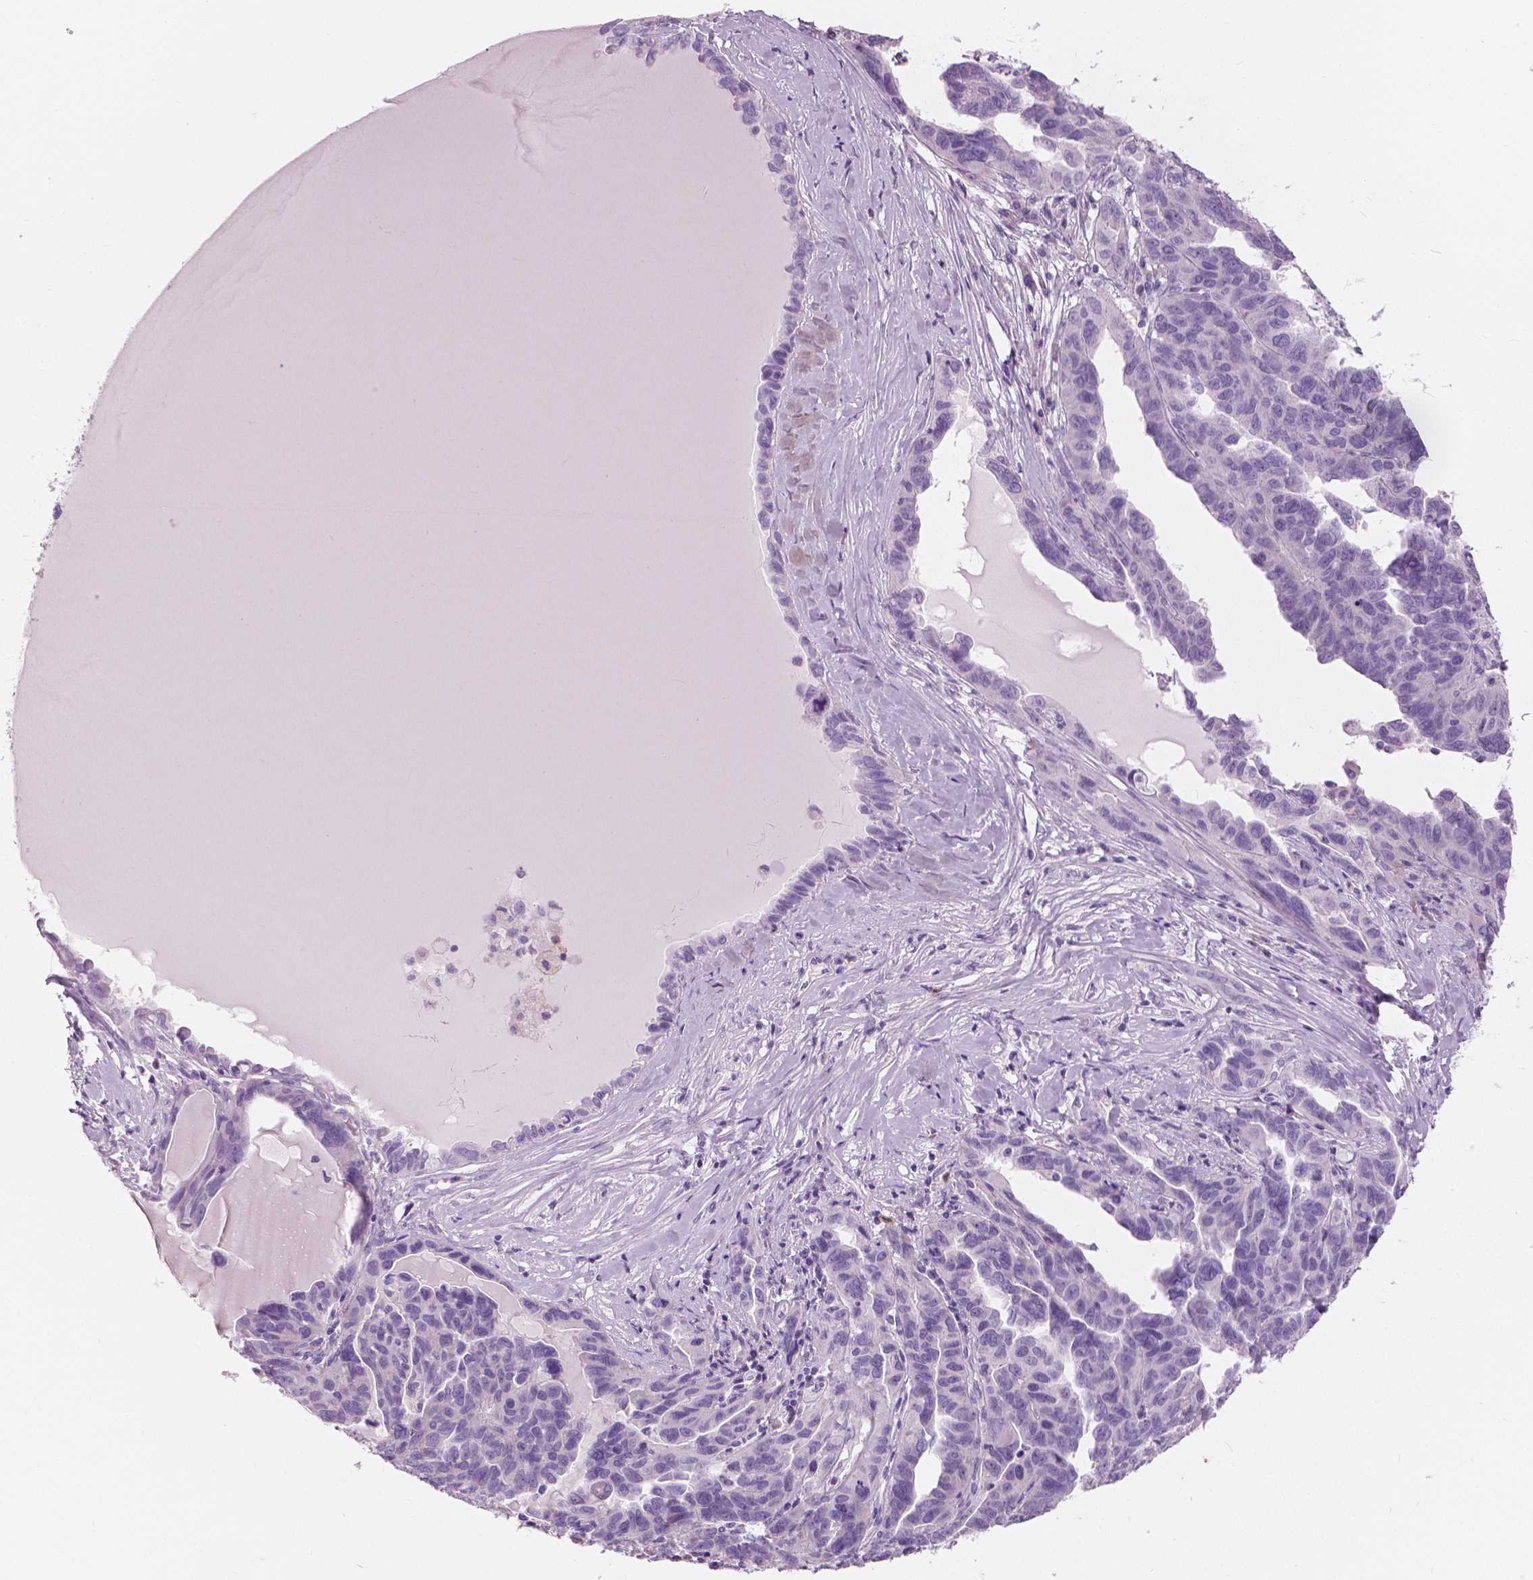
{"staining": {"intensity": "negative", "quantity": "none", "location": "none"}, "tissue": "ovarian cancer", "cell_type": "Tumor cells", "image_type": "cancer", "snomed": [{"axis": "morphology", "description": "Cystadenocarcinoma, serous, NOS"}, {"axis": "topography", "description": "Ovary"}], "caption": "DAB immunohistochemical staining of serous cystadenocarcinoma (ovarian) shows no significant positivity in tumor cells.", "gene": "CXCR2", "patient": {"sex": "female", "age": 64}}